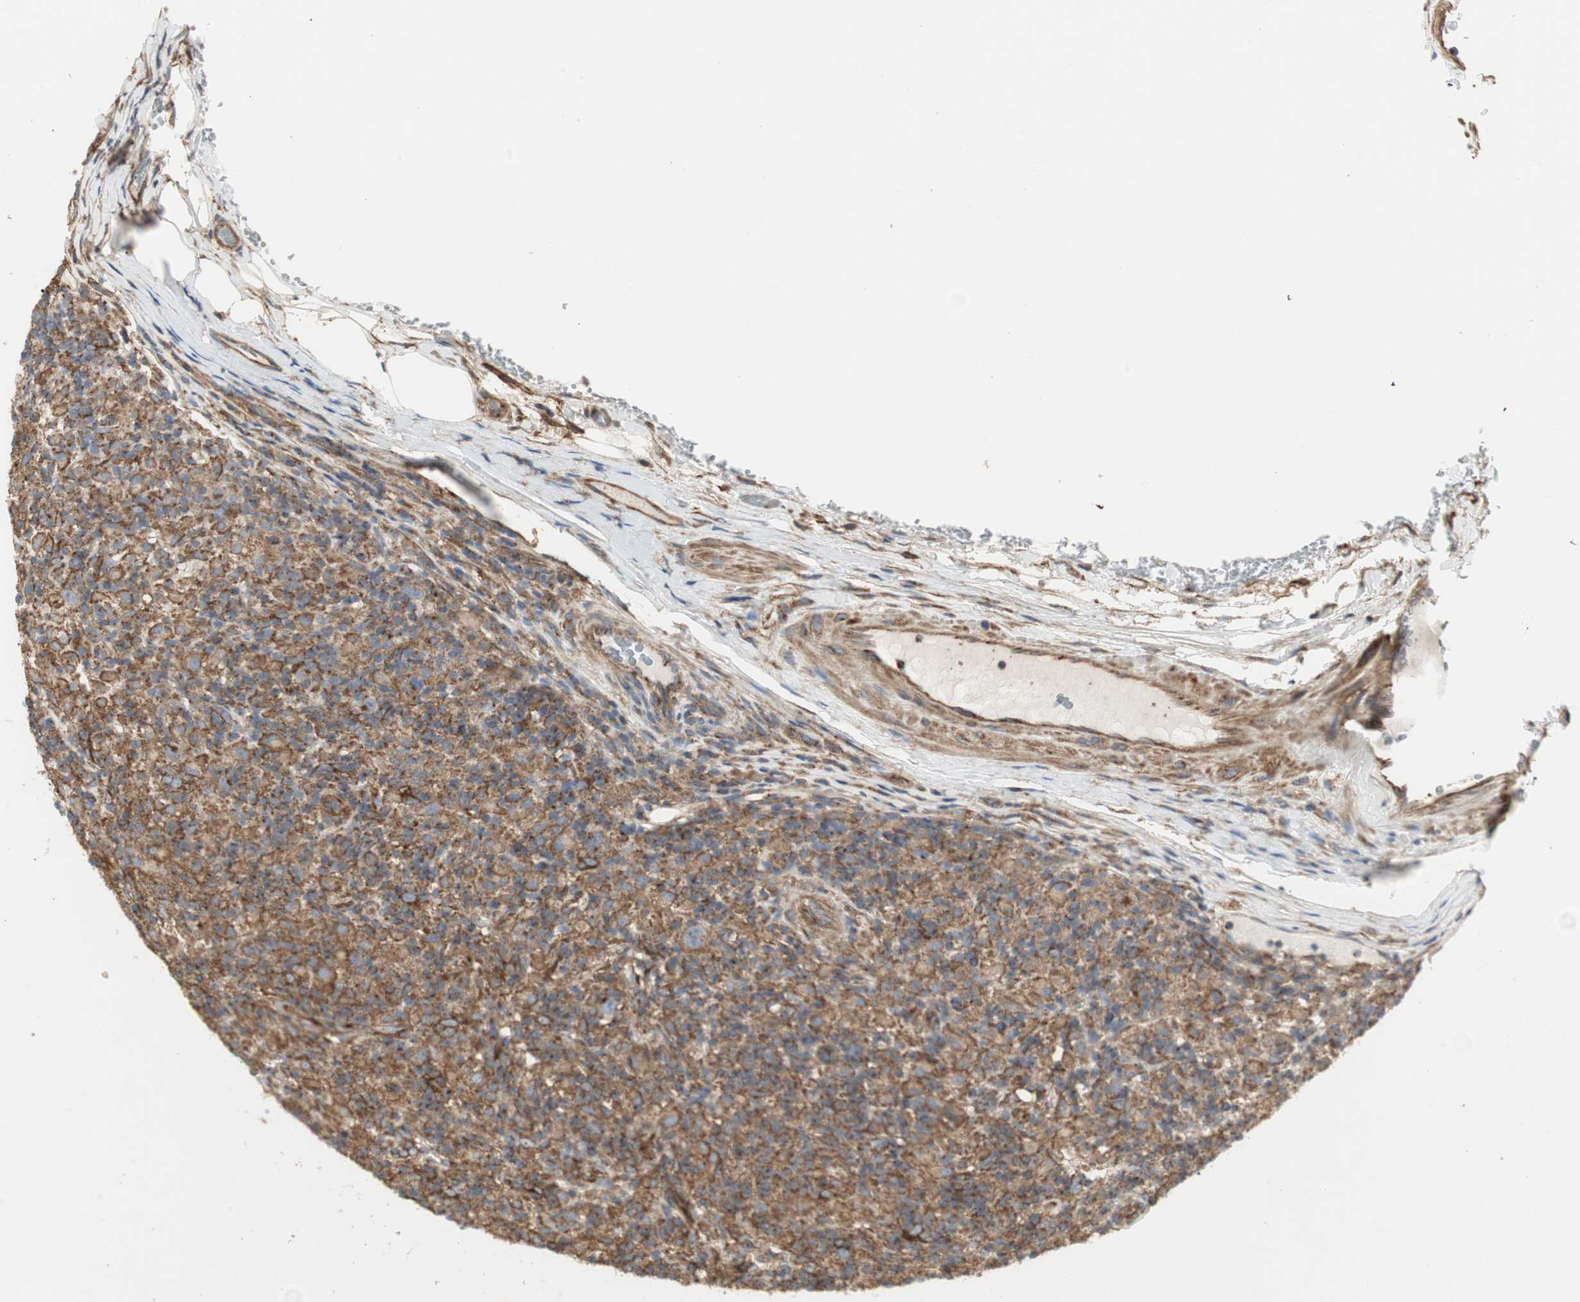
{"staining": {"intensity": "strong", "quantity": ">75%", "location": "cytoplasmic/membranous"}, "tissue": "lymphoma", "cell_type": "Tumor cells", "image_type": "cancer", "snomed": [{"axis": "morphology", "description": "Hodgkin's disease, NOS"}, {"axis": "topography", "description": "Lymph node"}], "caption": "Hodgkin's disease was stained to show a protein in brown. There is high levels of strong cytoplasmic/membranous positivity in approximately >75% of tumor cells. (DAB = brown stain, brightfield microscopy at high magnification).", "gene": "H6PD", "patient": {"sex": "male", "age": 70}}